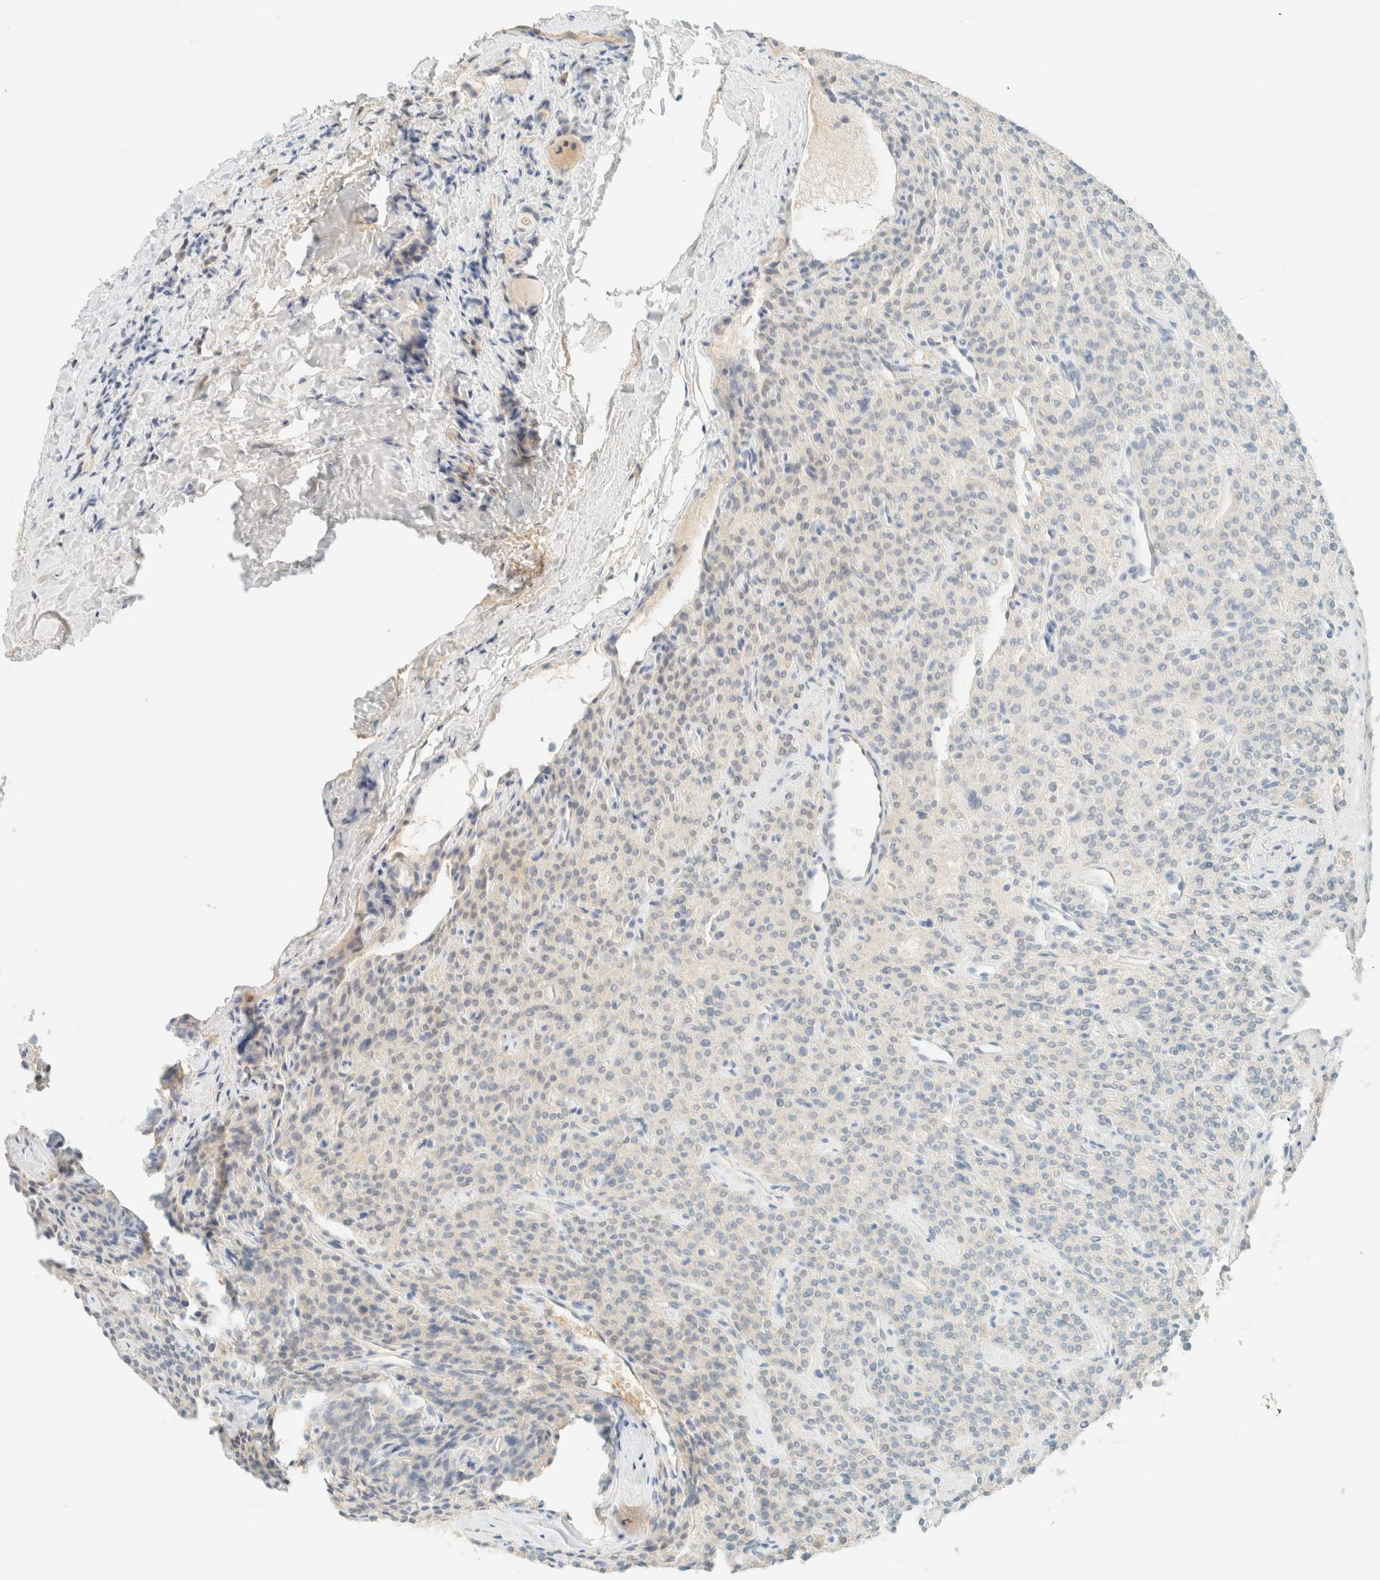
{"staining": {"intensity": "negative", "quantity": "none", "location": "none"}, "tissue": "parathyroid gland", "cell_type": "Glandular cells", "image_type": "normal", "snomed": [{"axis": "morphology", "description": "Normal tissue, NOS"}, {"axis": "topography", "description": "Parathyroid gland"}], "caption": "Human parathyroid gland stained for a protein using IHC reveals no positivity in glandular cells.", "gene": "GPA33", "patient": {"sex": "male", "age": 46}}